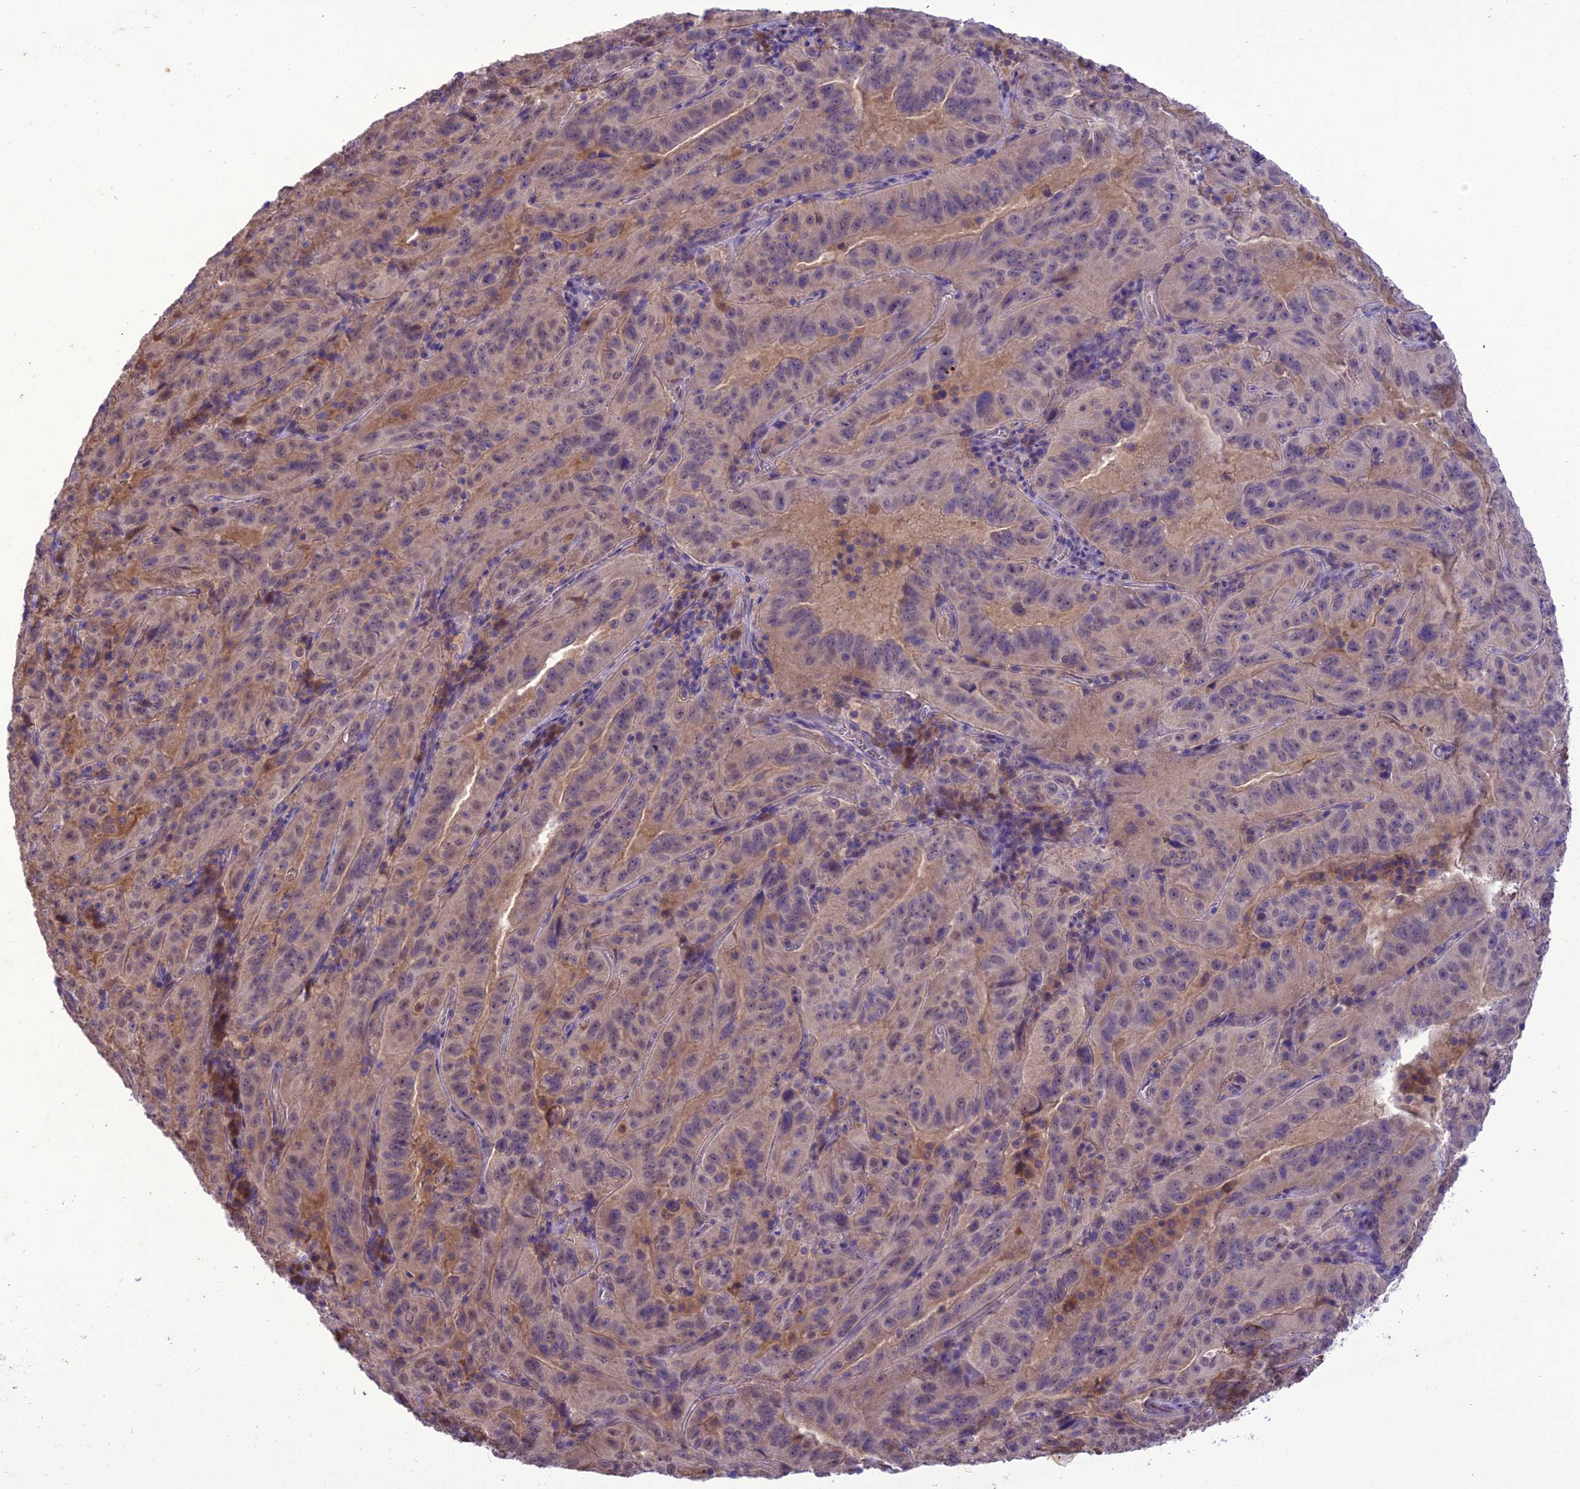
{"staining": {"intensity": "negative", "quantity": "none", "location": "none"}, "tissue": "pancreatic cancer", "cell_type": "Tumor cells", "image_type": "cancer", "snomed": [{"axis": "morphology", "description": "Adenocarcinoma, NOS"}, {"axis": "topography", "description": "Pancreas"}], "caption": "The immunohistochemistry (IHC) micrograph has no significant expression in tumor cells of pancreatic cancer (adenocarcinoma) tissue. The staining is performed using DAB (3,3'-diaminobenzidine) brown chromogen with nuclei counter-stained in using hematoxylin.", "gene": "BORCS6", "patient": {"sex": "male", "age": 63}}